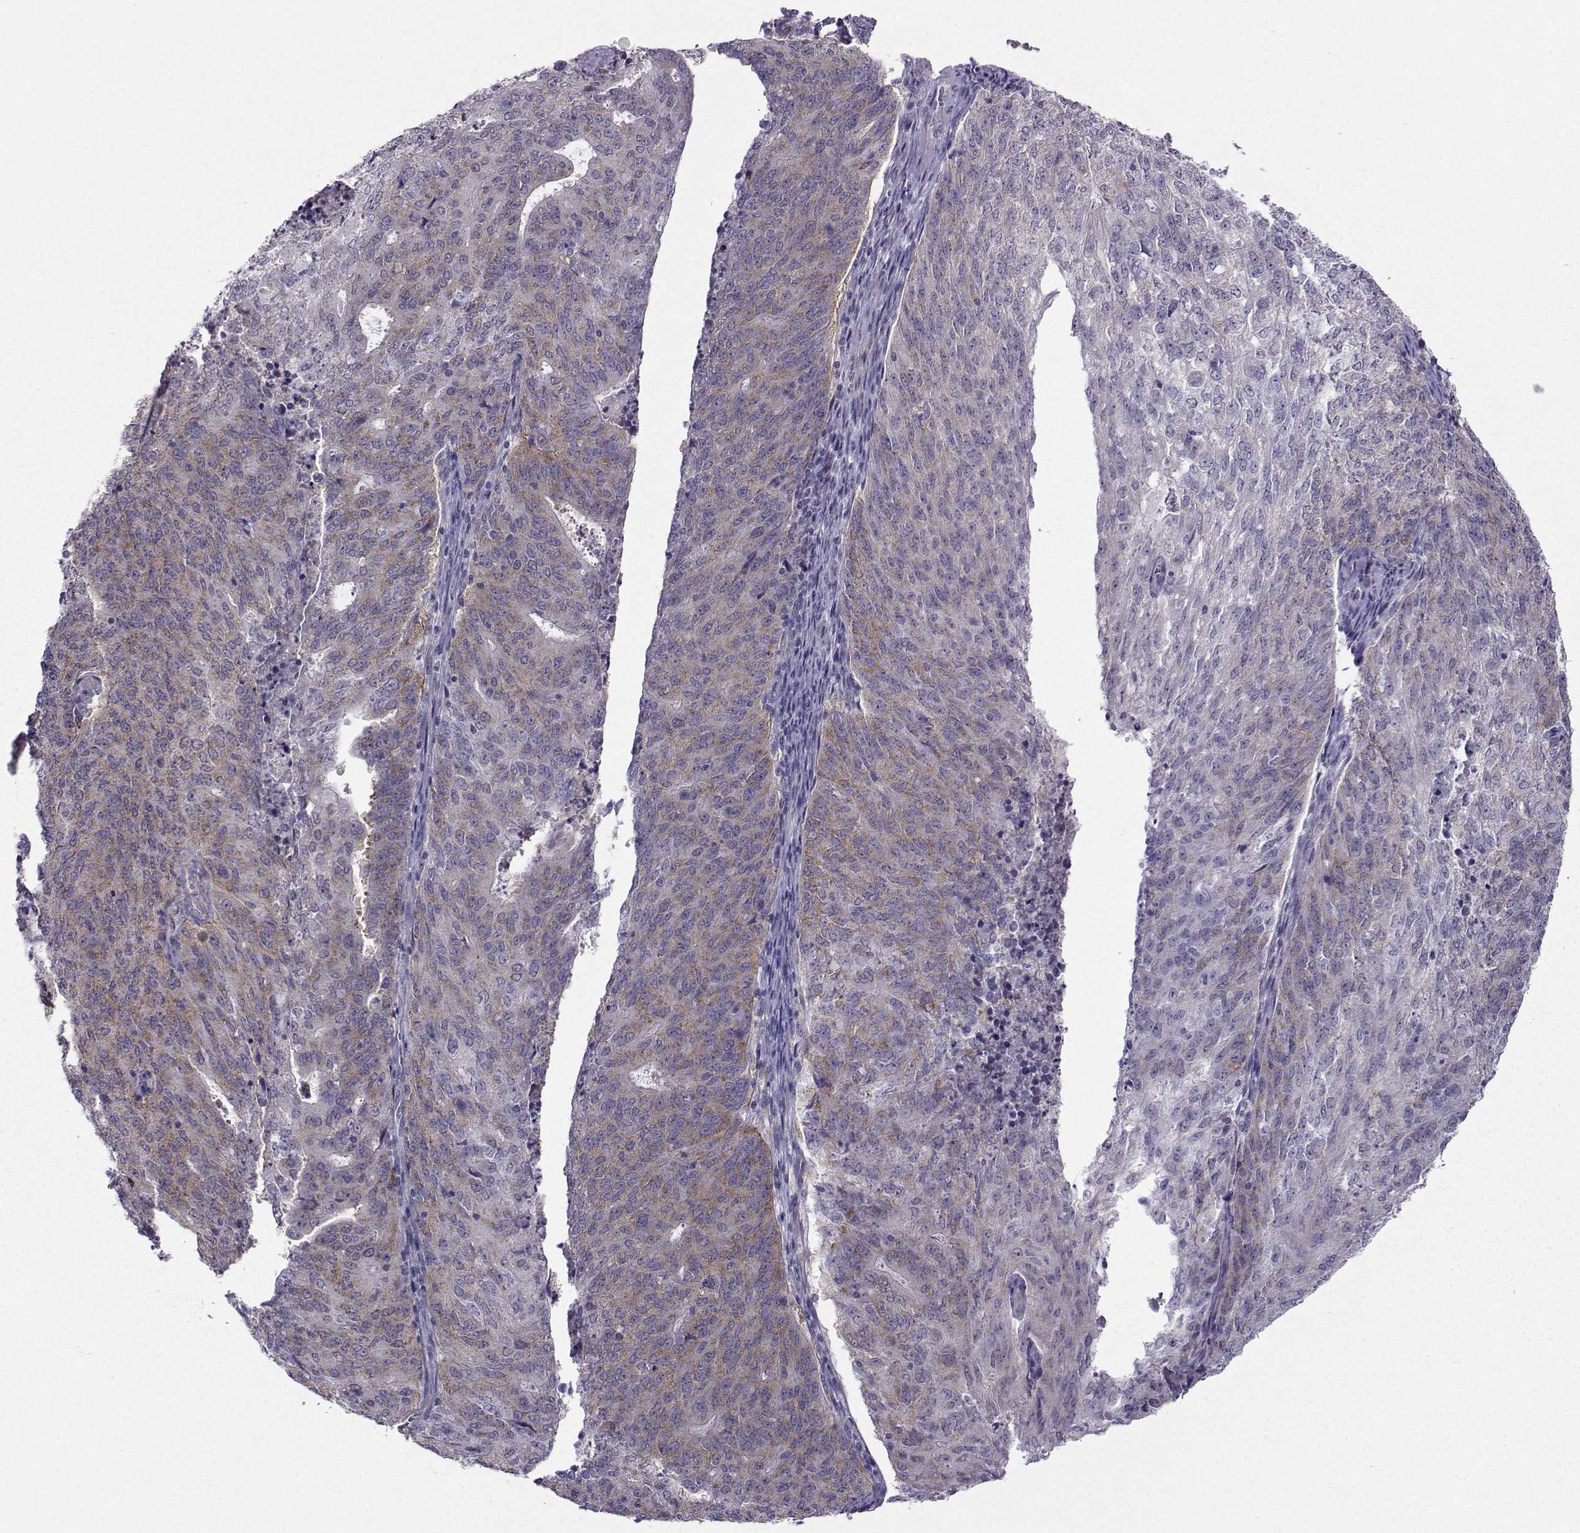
{"staining": {"intensity": "weak", "quantity": ">75%", "location": "cytoplasmic/membranous"}, "tissue": "endometrial cancer", "cell_type": "Tumor cells", "image_type": "cancer", "snomed": [{"axis": "morphology", "description": "Adenocarcinoma, NOS"}, {"axis": "topography", "description": "Endometrium"}], "caption": "Endometrial cancer stained with immunohistochemistry (IHC) reveals weak cytoplasmic/membranous positivity in about >75% of tumor cells. The protein is stained brown, and the nuclei are stained in blue (DAB IHC with brightfield microscopy, high magnification).", "gene": "DDX20", "patient": {"sex": "female", "age": 82}}